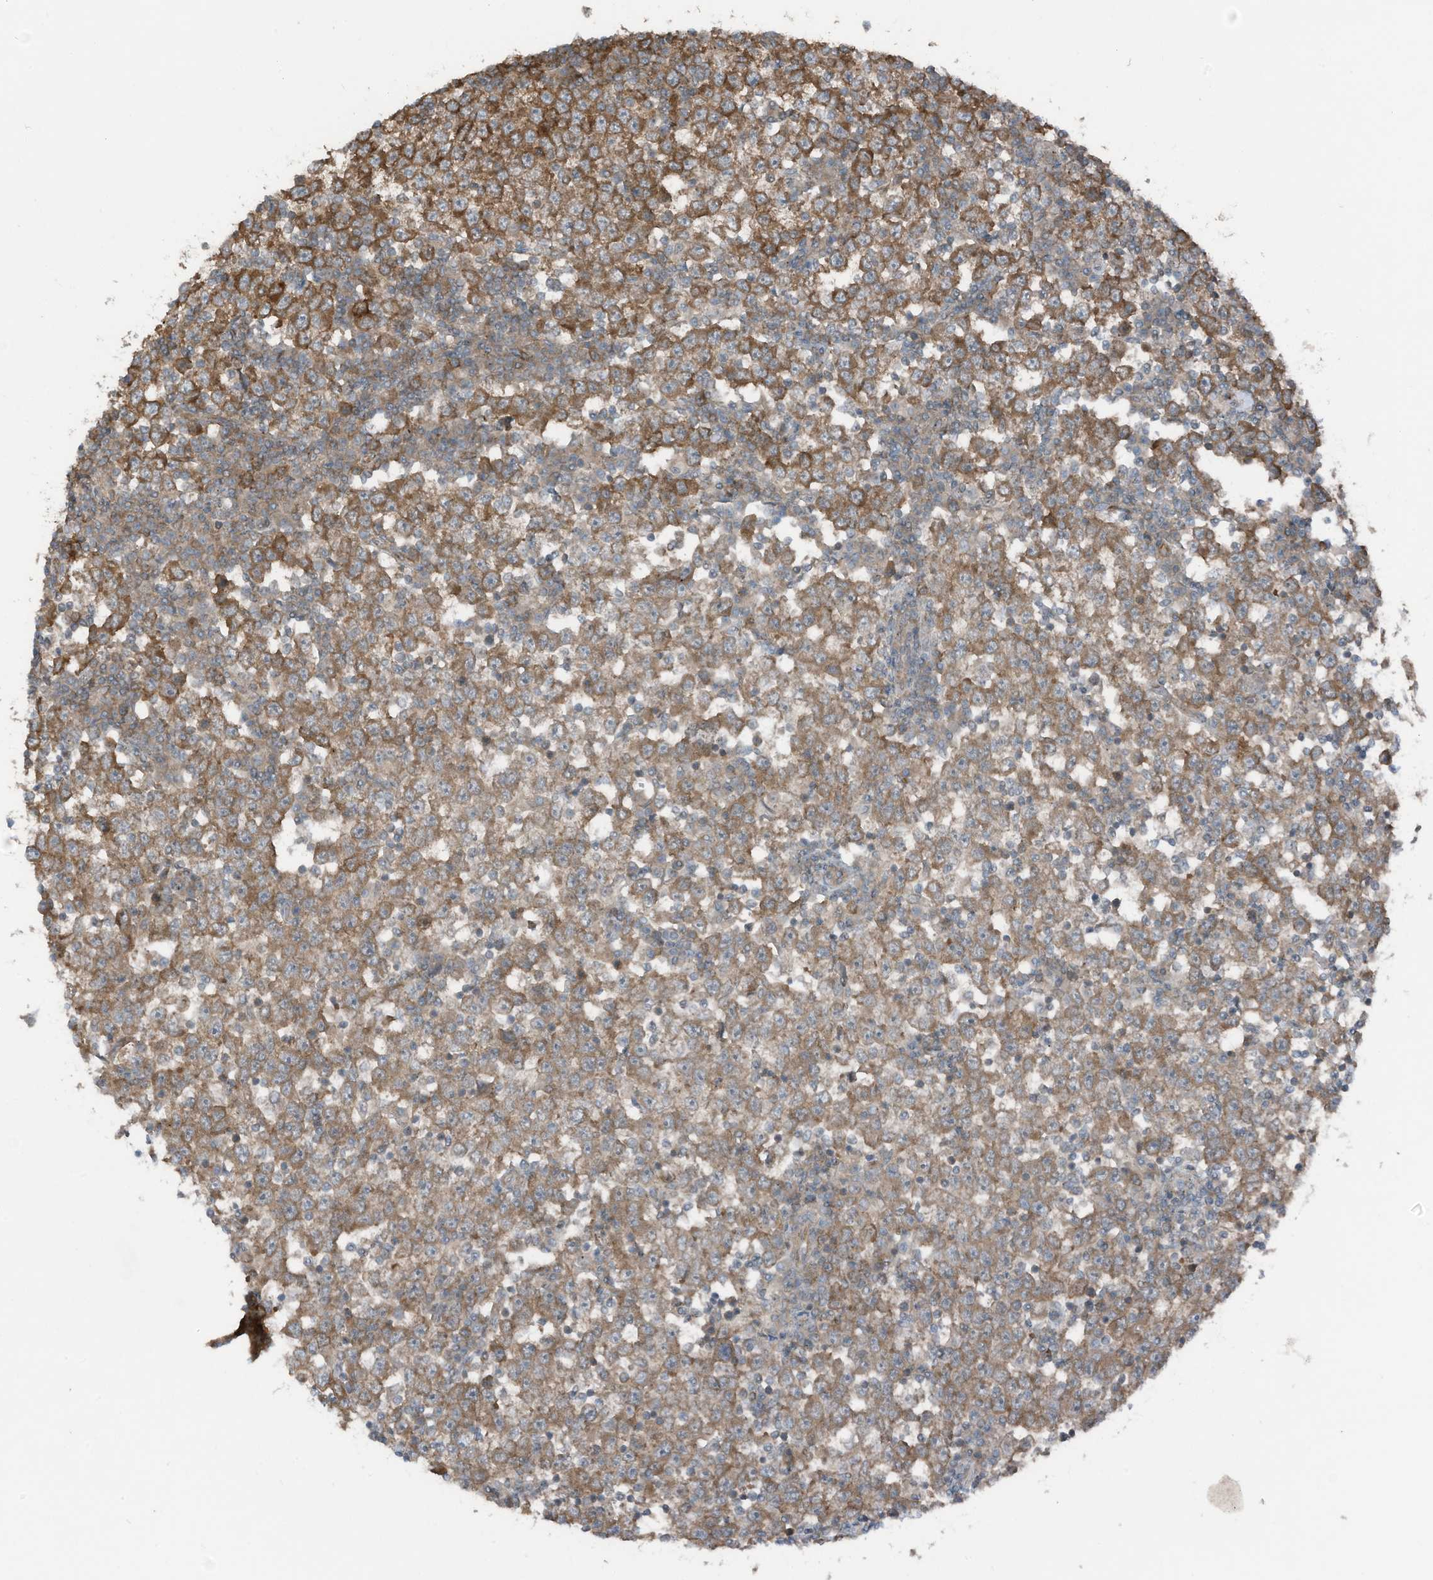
{"staining": {"intensity": "strong", "quantity": ">75%", "location": "cytoplasmic/membranous"}, "tissue": "testis cancer", "cell_type": "Tumor cells", "image_type": "cancer", "snomed": [{"axis": "morphology", "description": "Seminoma, NOS"}, {"axis": "topography", "description": "Testis"}], "caption": "This image exhibits testis cancer stained with immunohistochemistry (IHC) to label a protein in brown. The cytoplasmic/membranous of tumor cells show strong positivity for the protein. Nuclei are counter-stained blue.", "gene": "TXNDC9", "patient": {"sex": "male", "age": 65}}